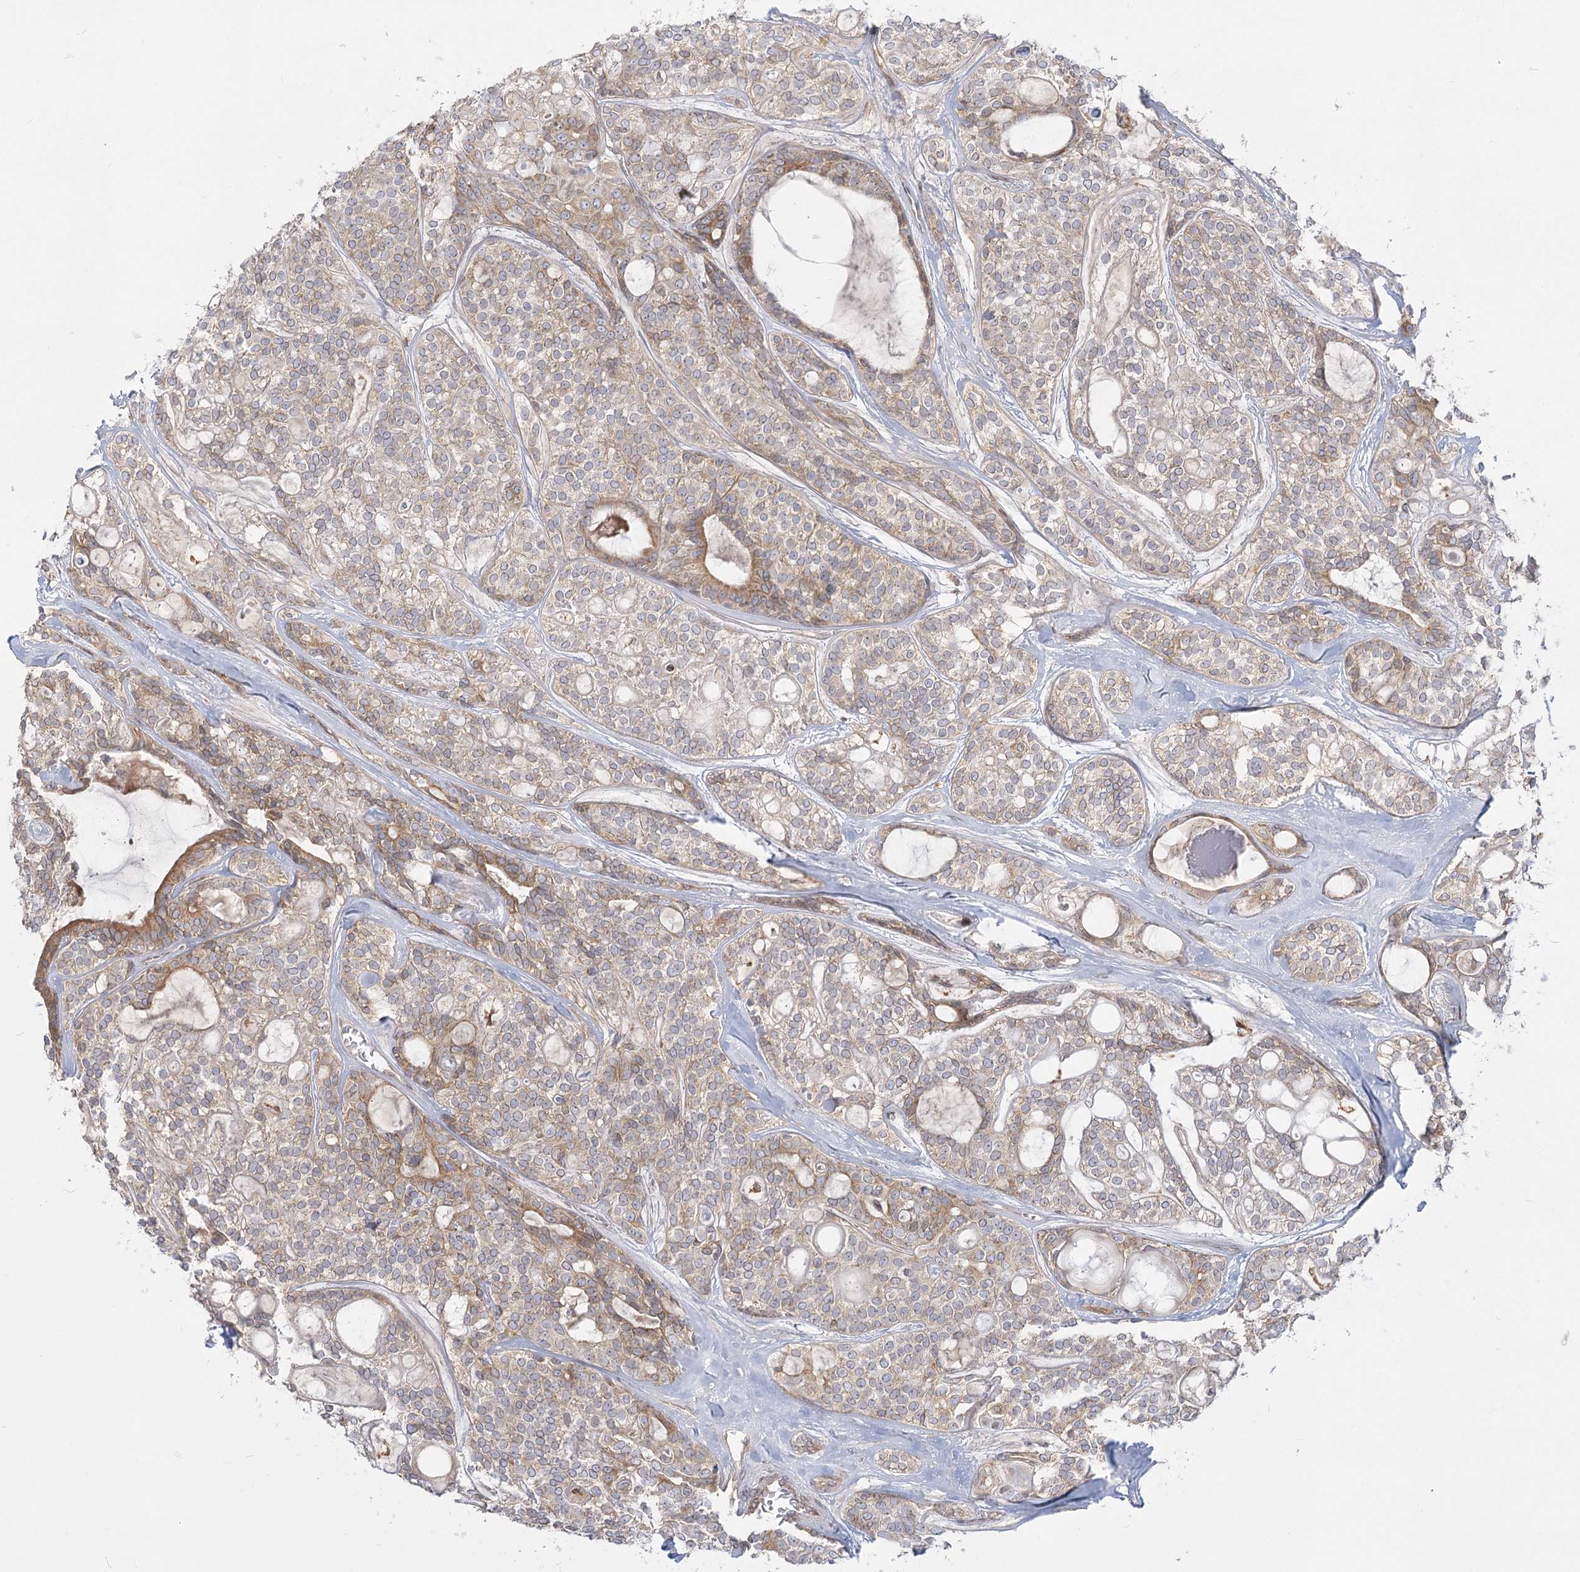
{"staining": {"intensity": "moderate", "quantity": "25%-75%", "location": "cytoplasmic/membranous"}, "tissue": "head and neck cancer", "cell_type": "Tumor cells", "image_type": "cancer", "snomed": [{"axis": "morphology", "description": "Adenocarcinoma, NOS"}, {"axis": "topography", "description": "Head-Neck"}], "caption": "Human head and neck adenocarcinoma stained for a protein (brown) shows moderate cytoplasmic/membranous positive positivity in about 25%-75% of tumor cells.", "gene": "MTMR3", "patient": {"sex": "male", "age": 66}}